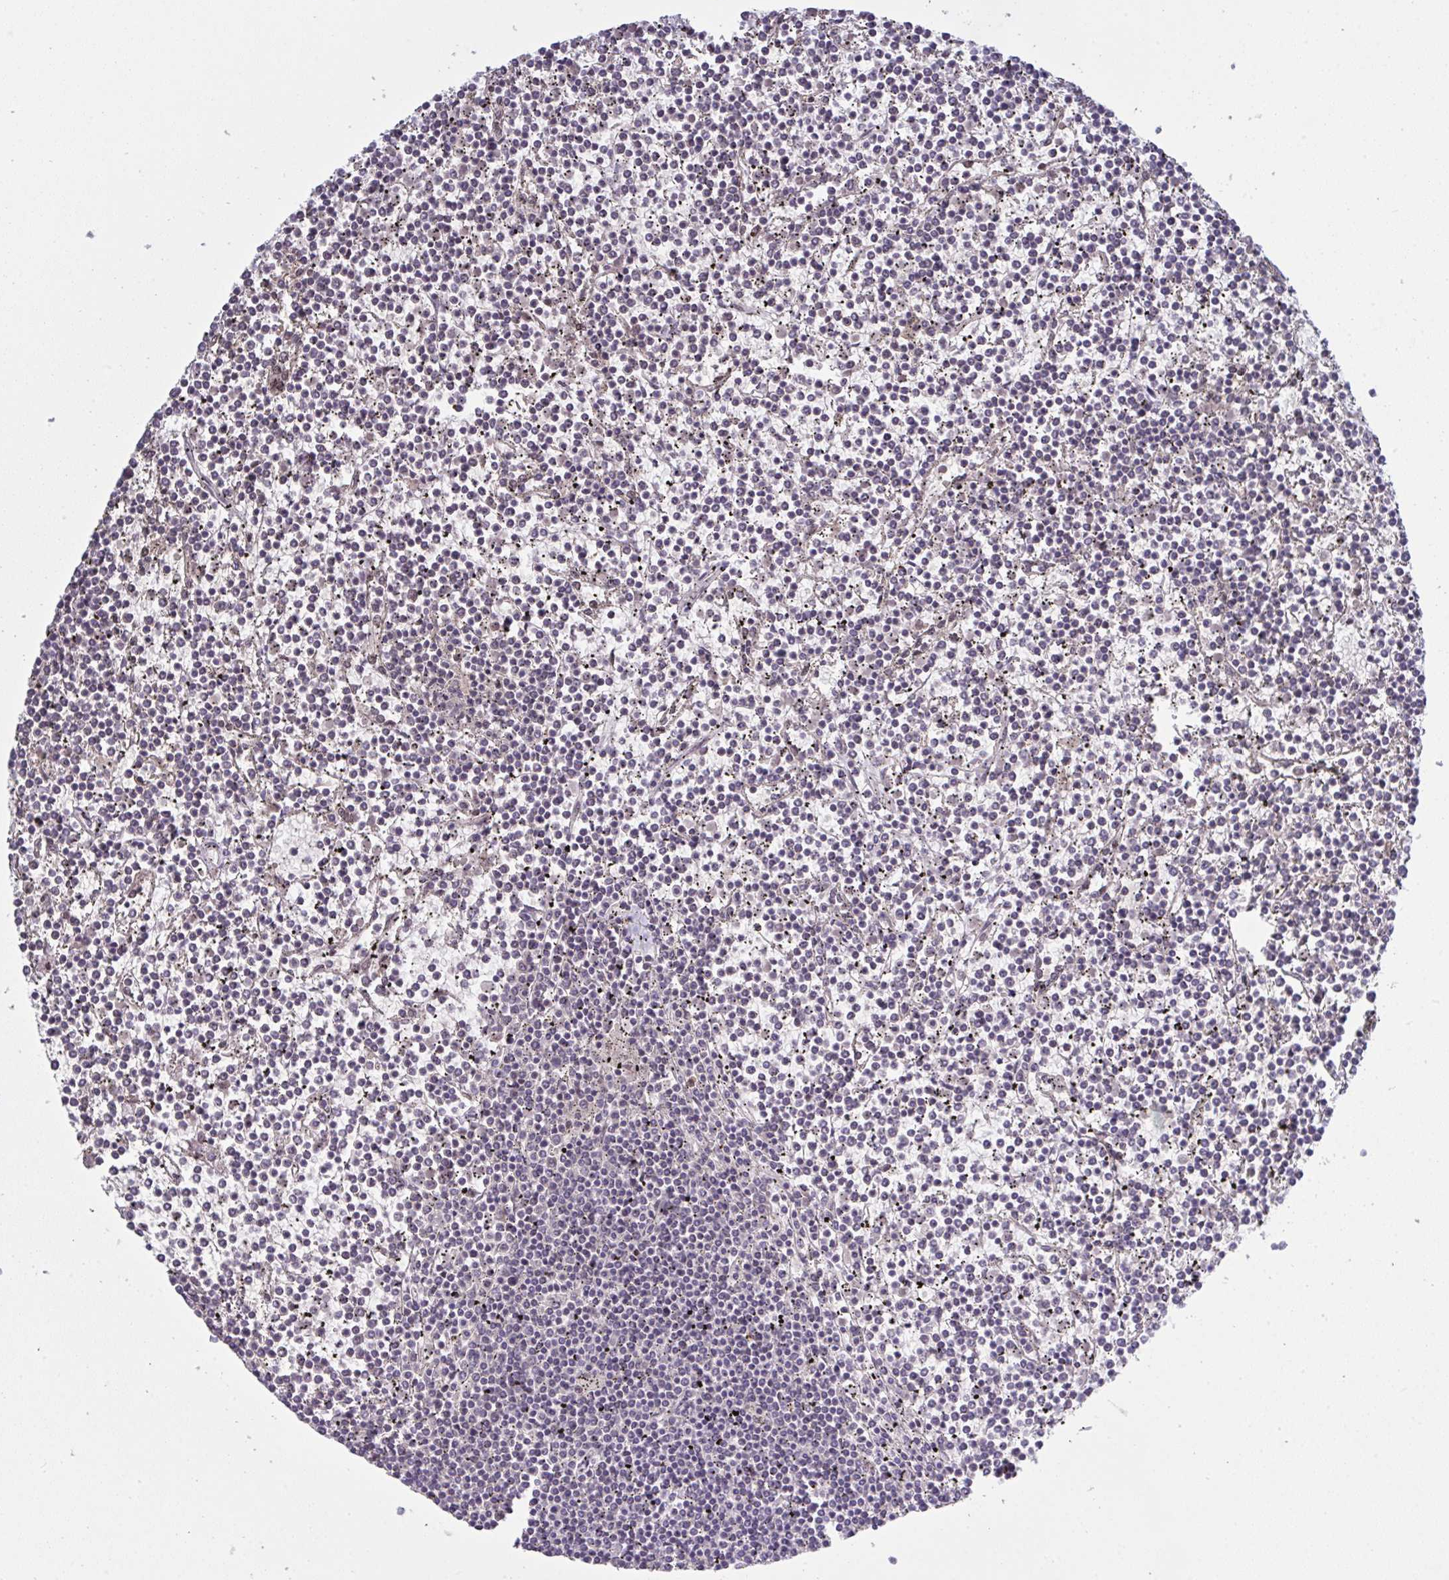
{"staining": {"intensity": "negative", "quantity": "none", "location": "none"}, "tissue": "lymphoma", "cell_type": "Tumor cells", "image_type": "cancer", "snomed": [{"axis": "morphology", "description": "Malignant lymphoma, non-Hodgkin's type, Low grade"}, {"axis": "topography", "description": "Spleen"}], "caption": "Protein analysis of lymphoma displays no significant expression in tumor cells.", "gene": "ZNF784", "patient": {"sex": "female", "age": 19}}